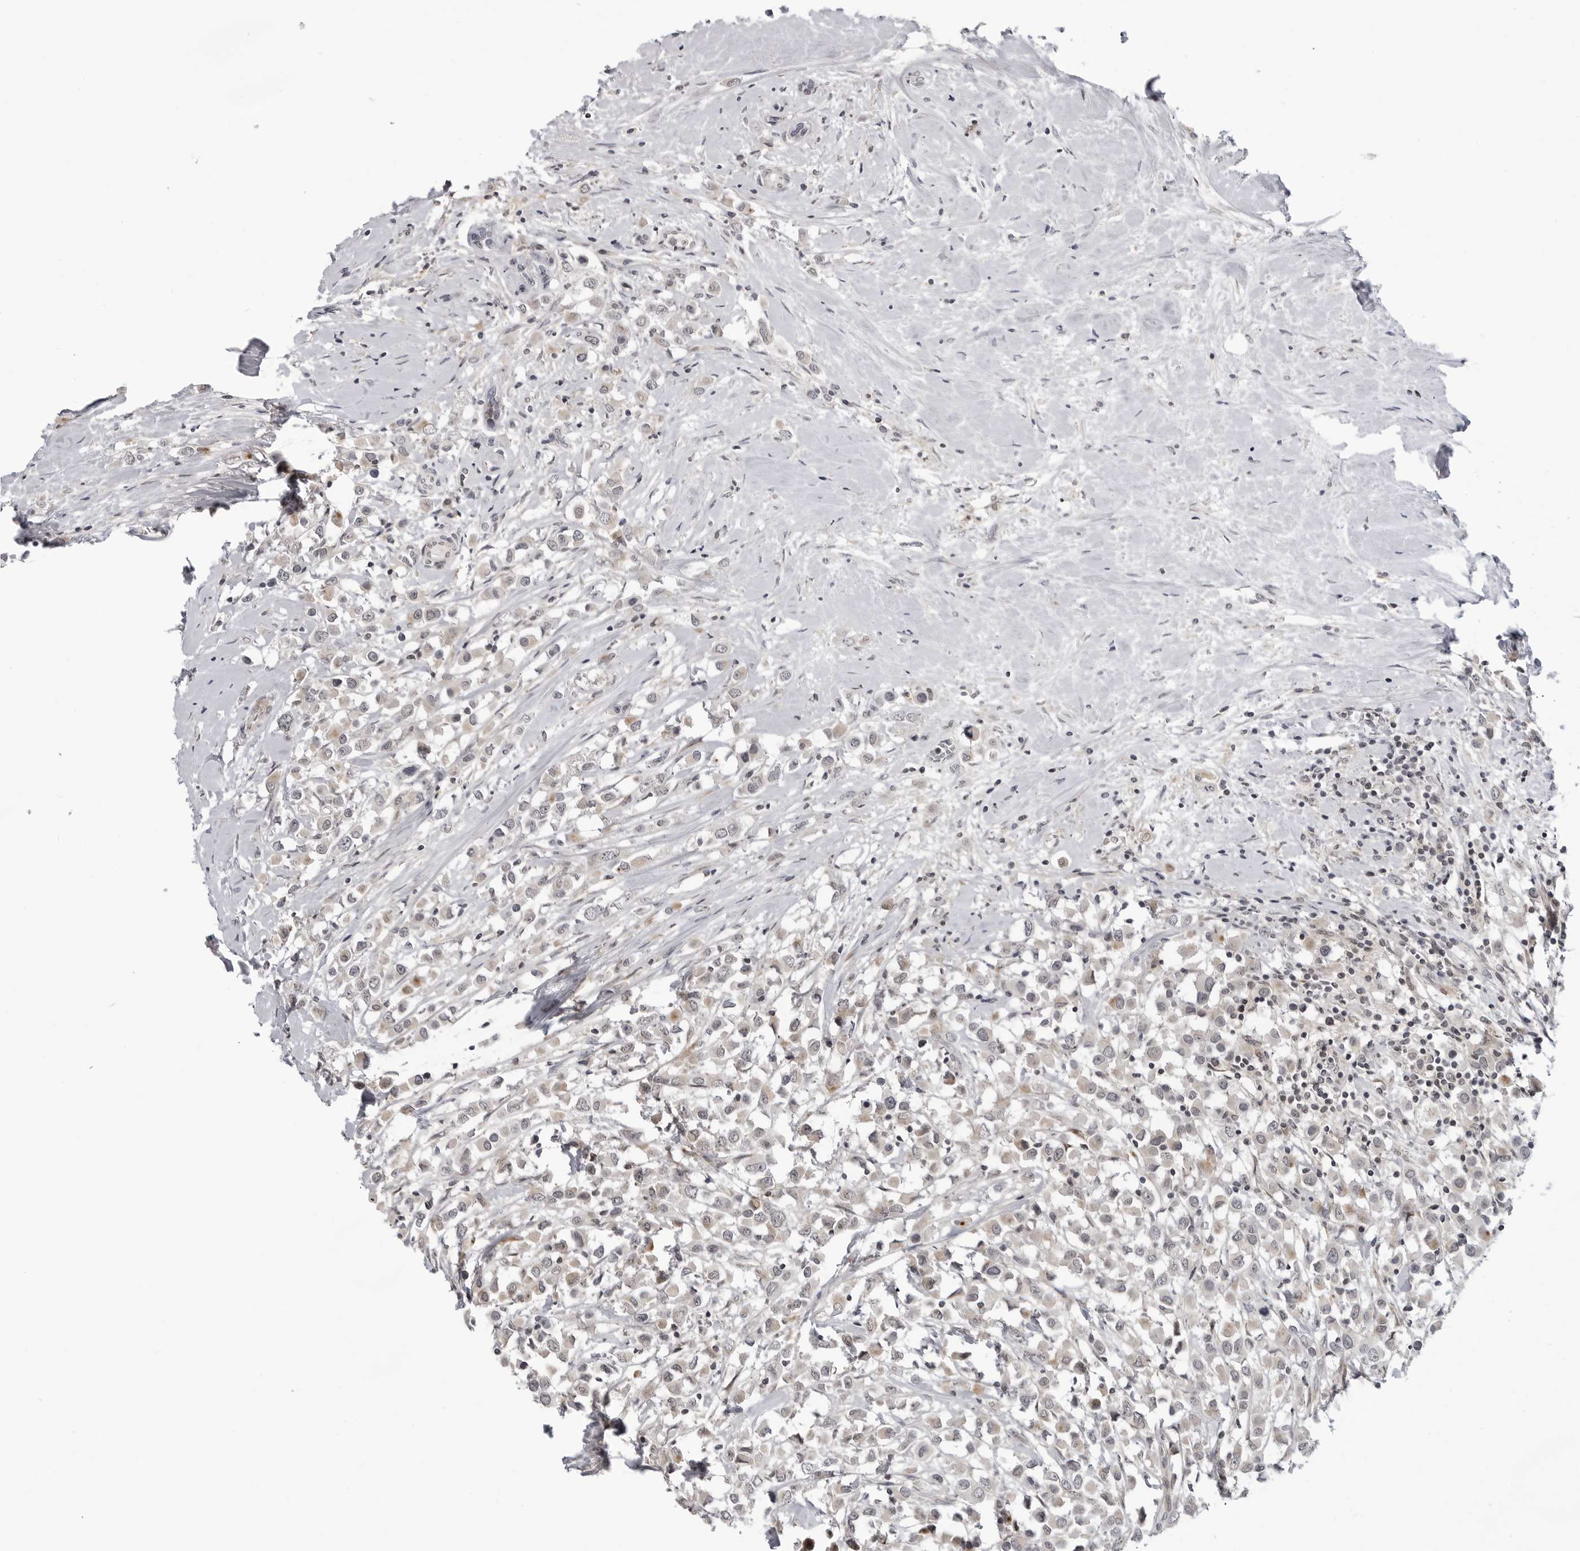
{"staining": {"intensity": "weak", "quantity": "<25%", "location": "cytoplasmic/membranous"}, "tissue": "breast cancer", "cell_type": "Tumor cells", "image_type": "cancer", "snomed": [{"axis": "morphology", "description": "Duct carcinoma"}, {"axis": "topography", "description": "Breast"}], "caption": "Immunohistochemical staining of breast infiltrating ductal carcinoma exhibits no significant expression in tumor cells.", "gene": "ADAMTS5", "patient": {"sex": "female", "age": 61}}